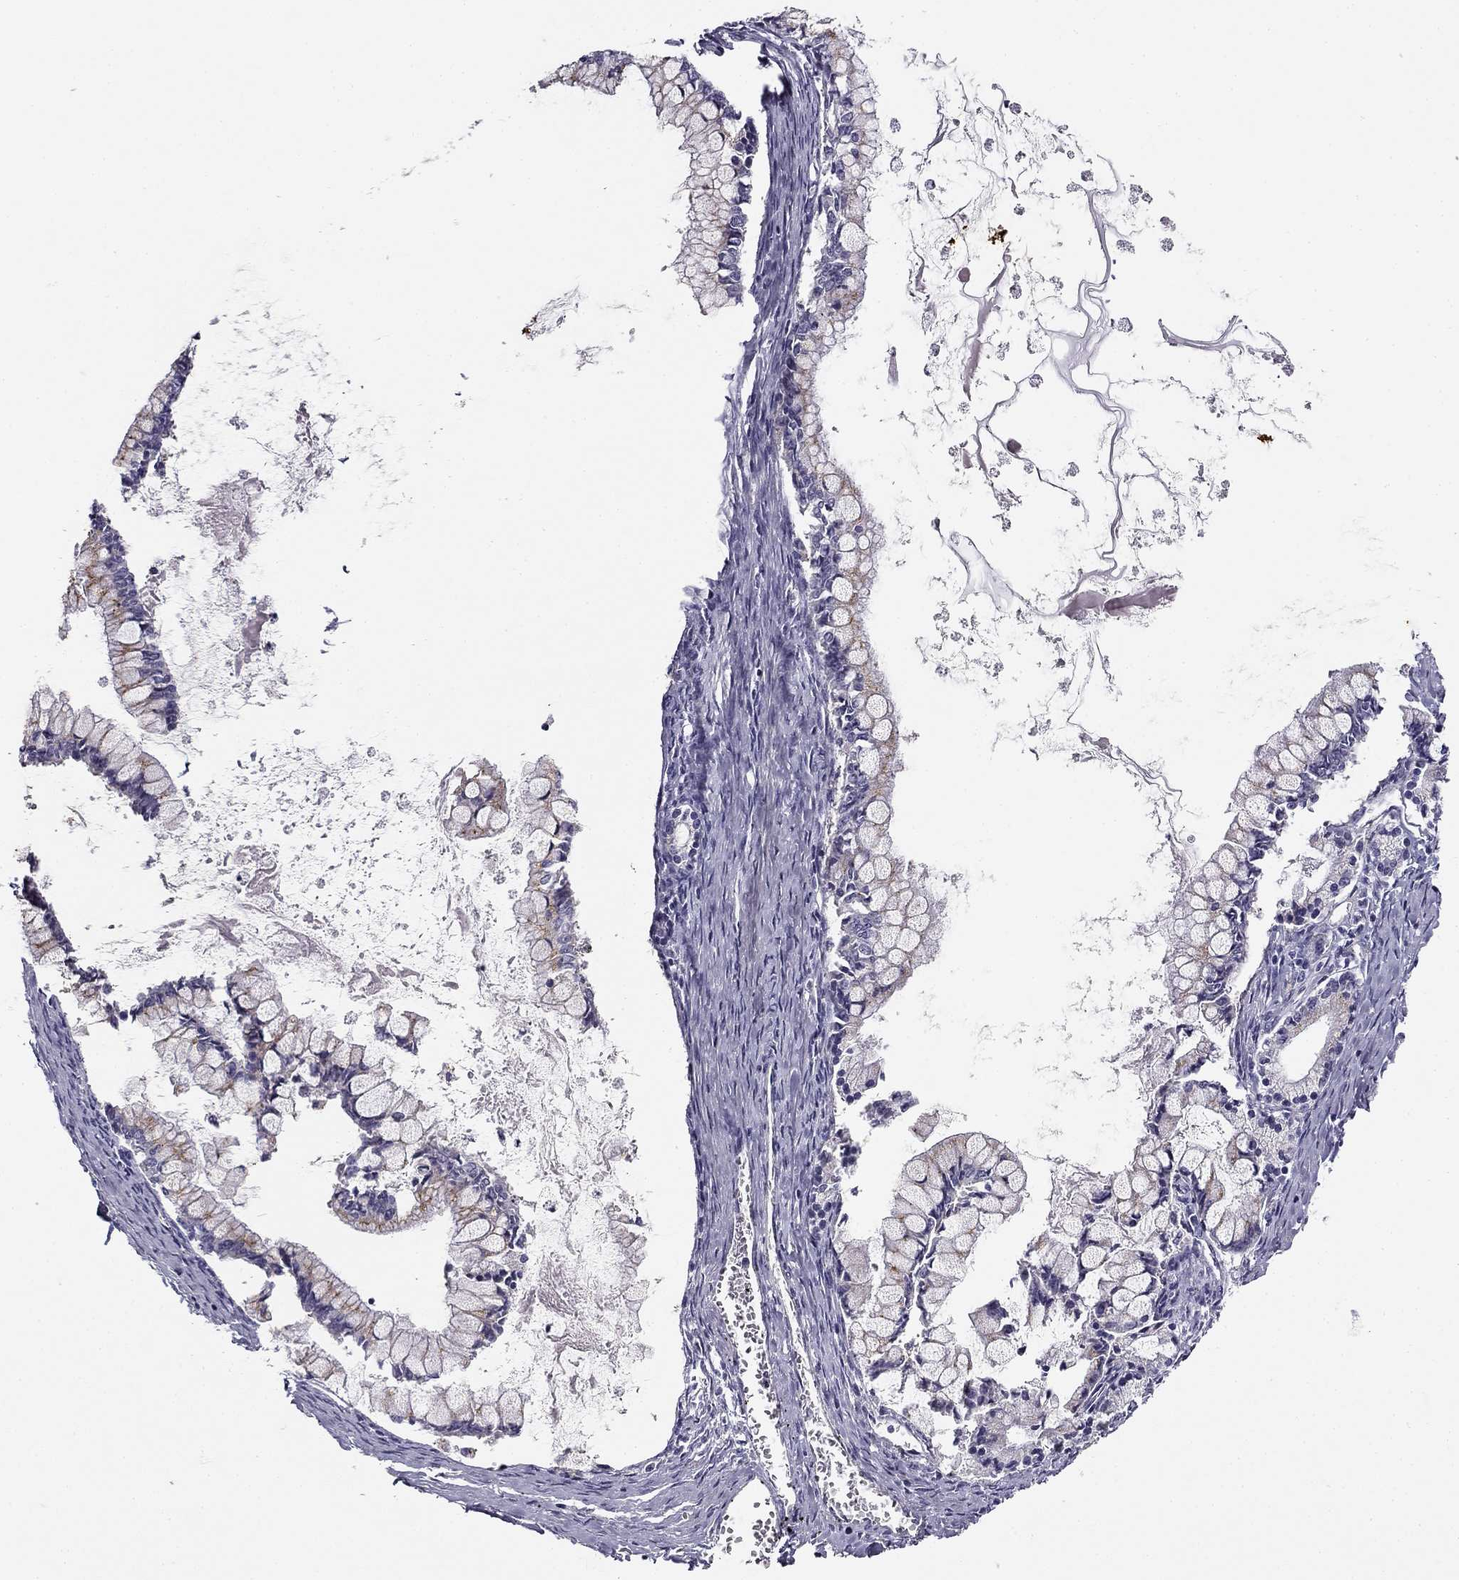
{"staining": {"intensity": "moderate", "quantity": "<25%", "location": "cytoplasmic/membranous"}, "tissue": "ovarian cancer", "cell_type": "Tumor cells", "image_type": "cancer", "snomed": [{"axis": "morphology", "description": "Cystadenocarcinoma, mucinous, NOS"}, {"axis": "topography", "description": "Ovary"}], "caption": "IHC histopathology image of neoplastic tissue: ovarian cancer (mucinous cystadenocarcinoma) stained using immunohistochemistry (IHC) exhibits low levels of moderate protein expression localized specifically in the cytoplasmic/membranous of tumor cells, appearing as a cytoplasmic/membranous brown color.", "gene": "CNR1", "patient": {"sex": "female", "age": 67}}